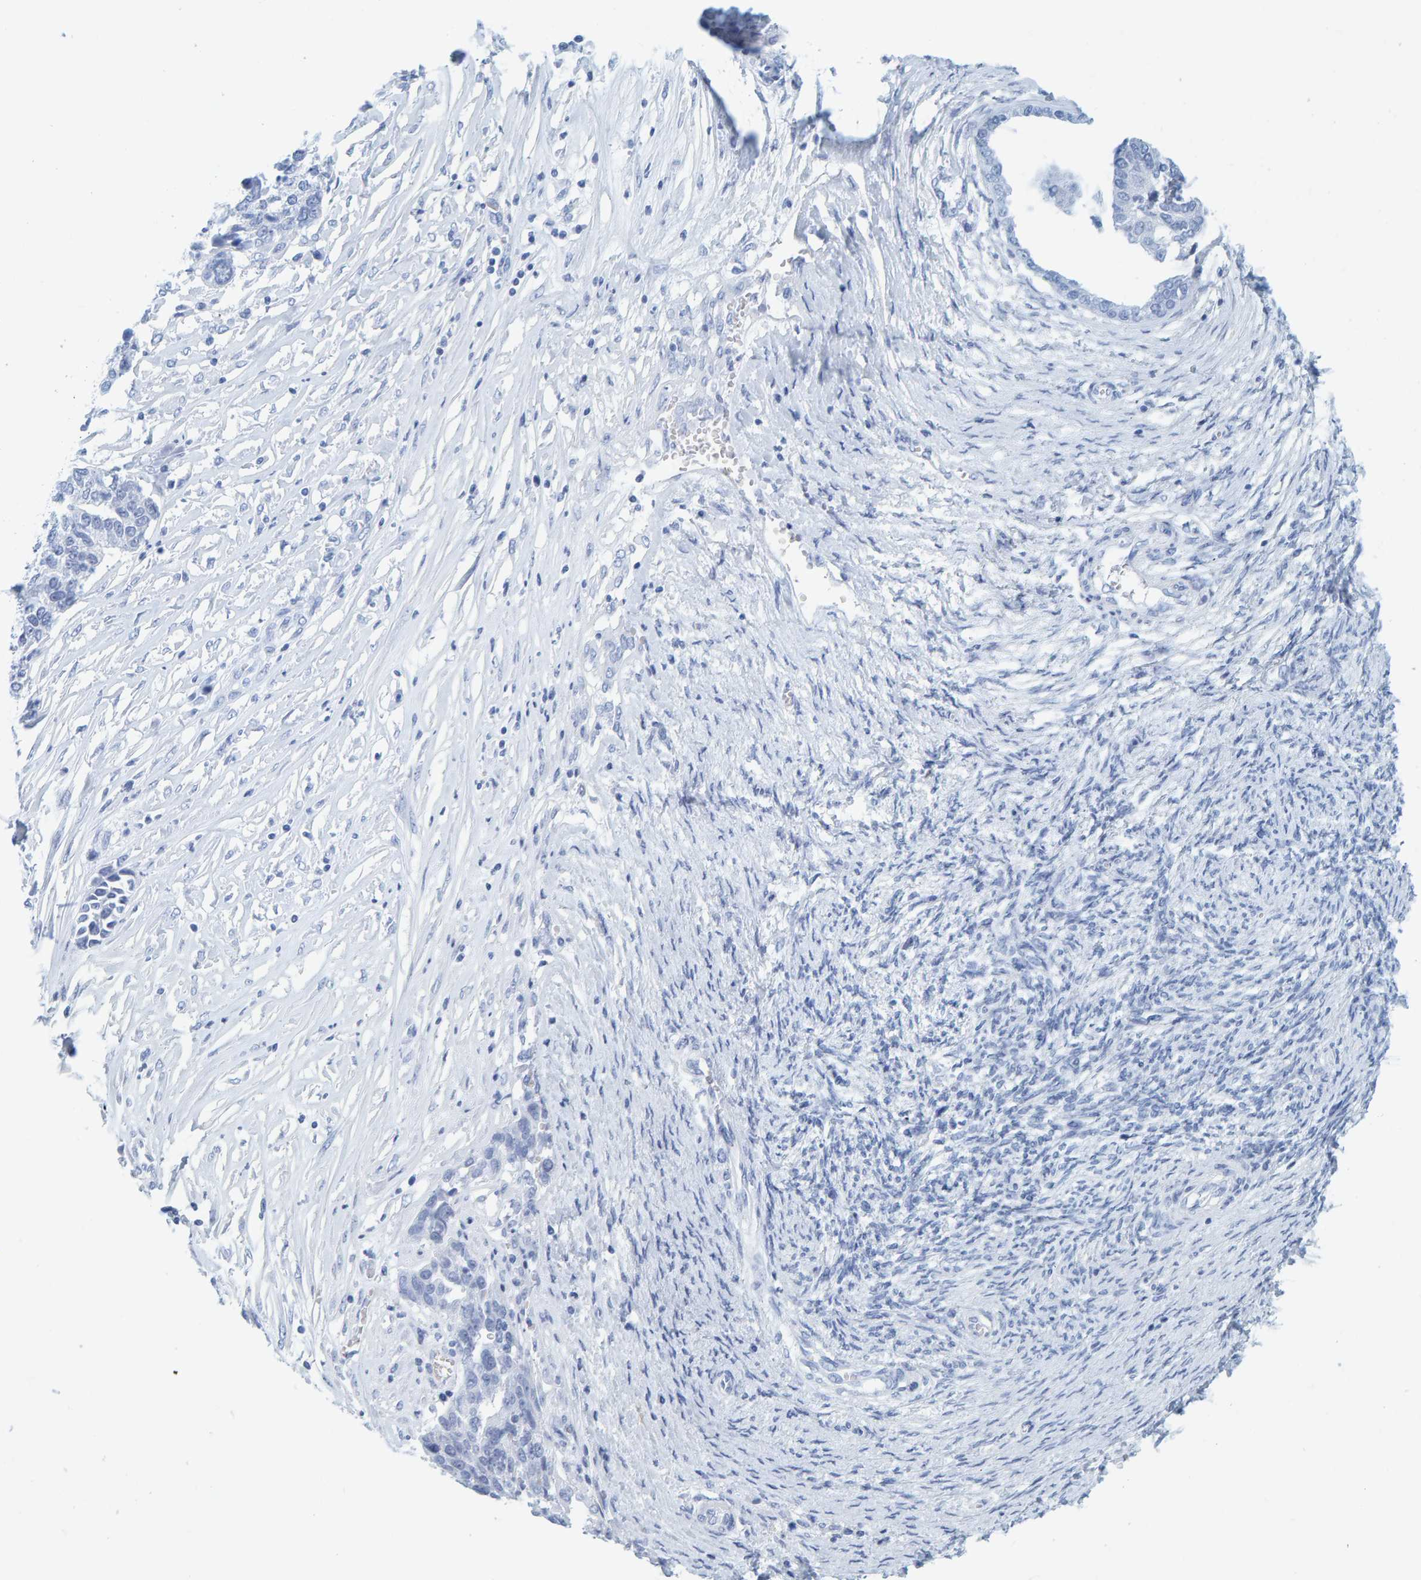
{"staining": {"intensity": "negative", "quantity": "none", "location": "none"}, "tissue": "ovarian cancer", "cell_type": "Tumor cells", "image_type": "cancer", "snomed": [{"axis": "morphology", "description": "Cystadenocarcinoma, serous, NOS"}, {"axis": "topography", "description": "Ovary"}], "caption": "IHC photomicrograph of ovarian cancer stained for a protein (brown), which demonstrates no positivity in tumor cells.", "gene": "SFTPC", "patient": {"sex": "female", "age": 44}}